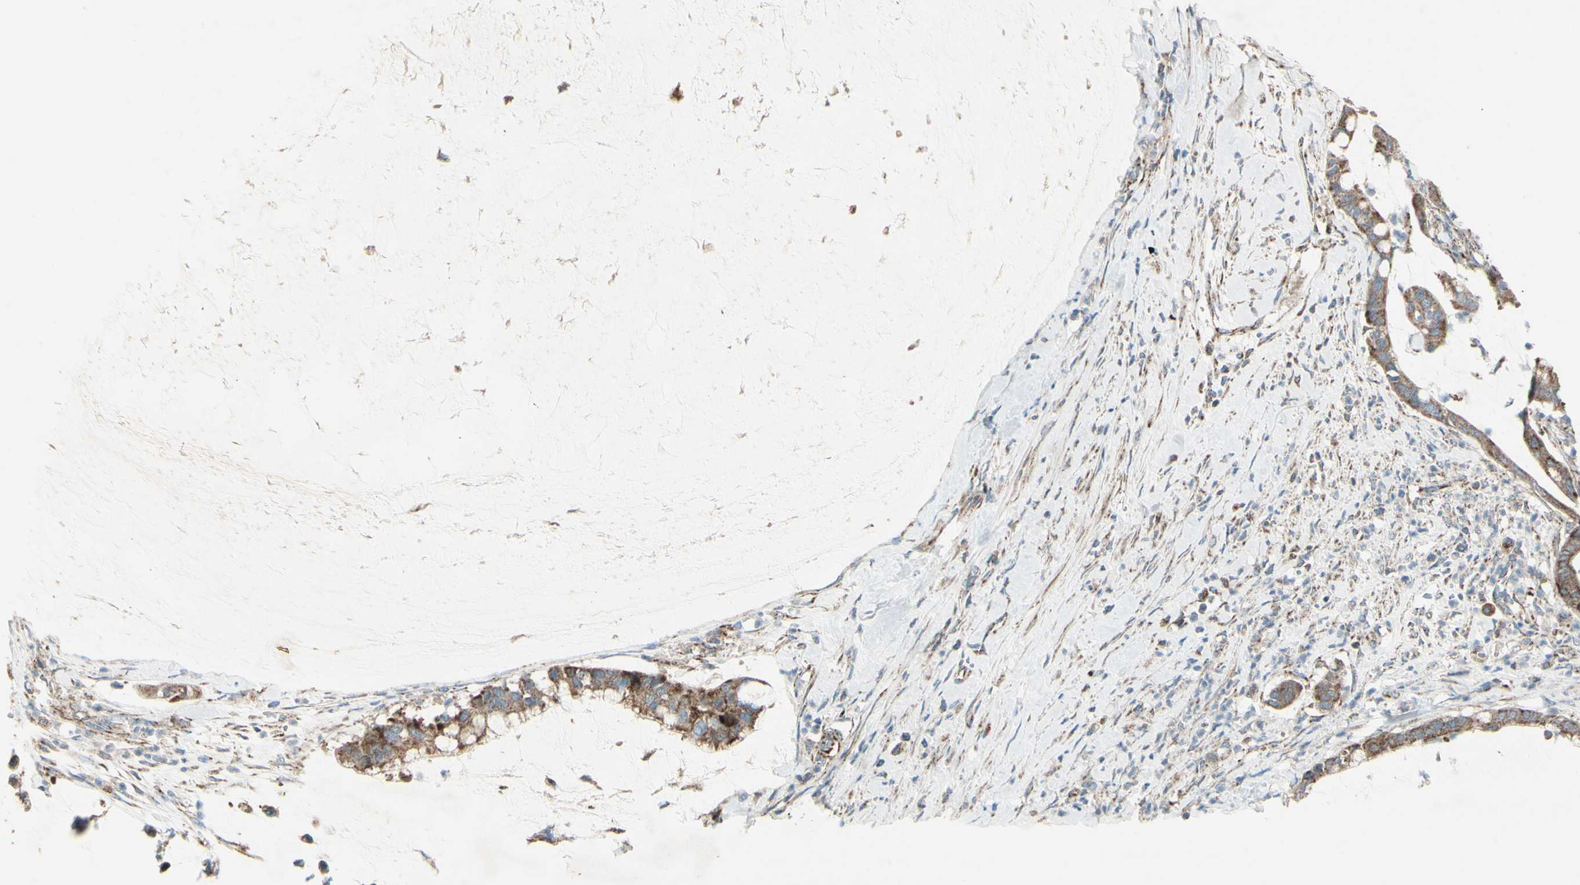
{"staining": {"intensity": "strong", "quantity": ">75%", "location": "cytoplasmic/membranous"}, "tissue": "pancreatic cancer", "cell_type": "Tumor cells", "image_type": "cancer", "snomed": [{"axis": "morphology", "description": "Adenocarcinoma, NOS"}, {"axis": "topography", "description": "Pancreas"}], "caption": "Protein expression analysis of pancreatic adenocarcinoma reveals strong cytoplasmic/membranous positivity in approximately >75% of tumor cells. (Brightfield microscopy of DAB IHC at high magnification).", "gene": "RHOT1", "patient": {"sex": "male", "age": 41}}